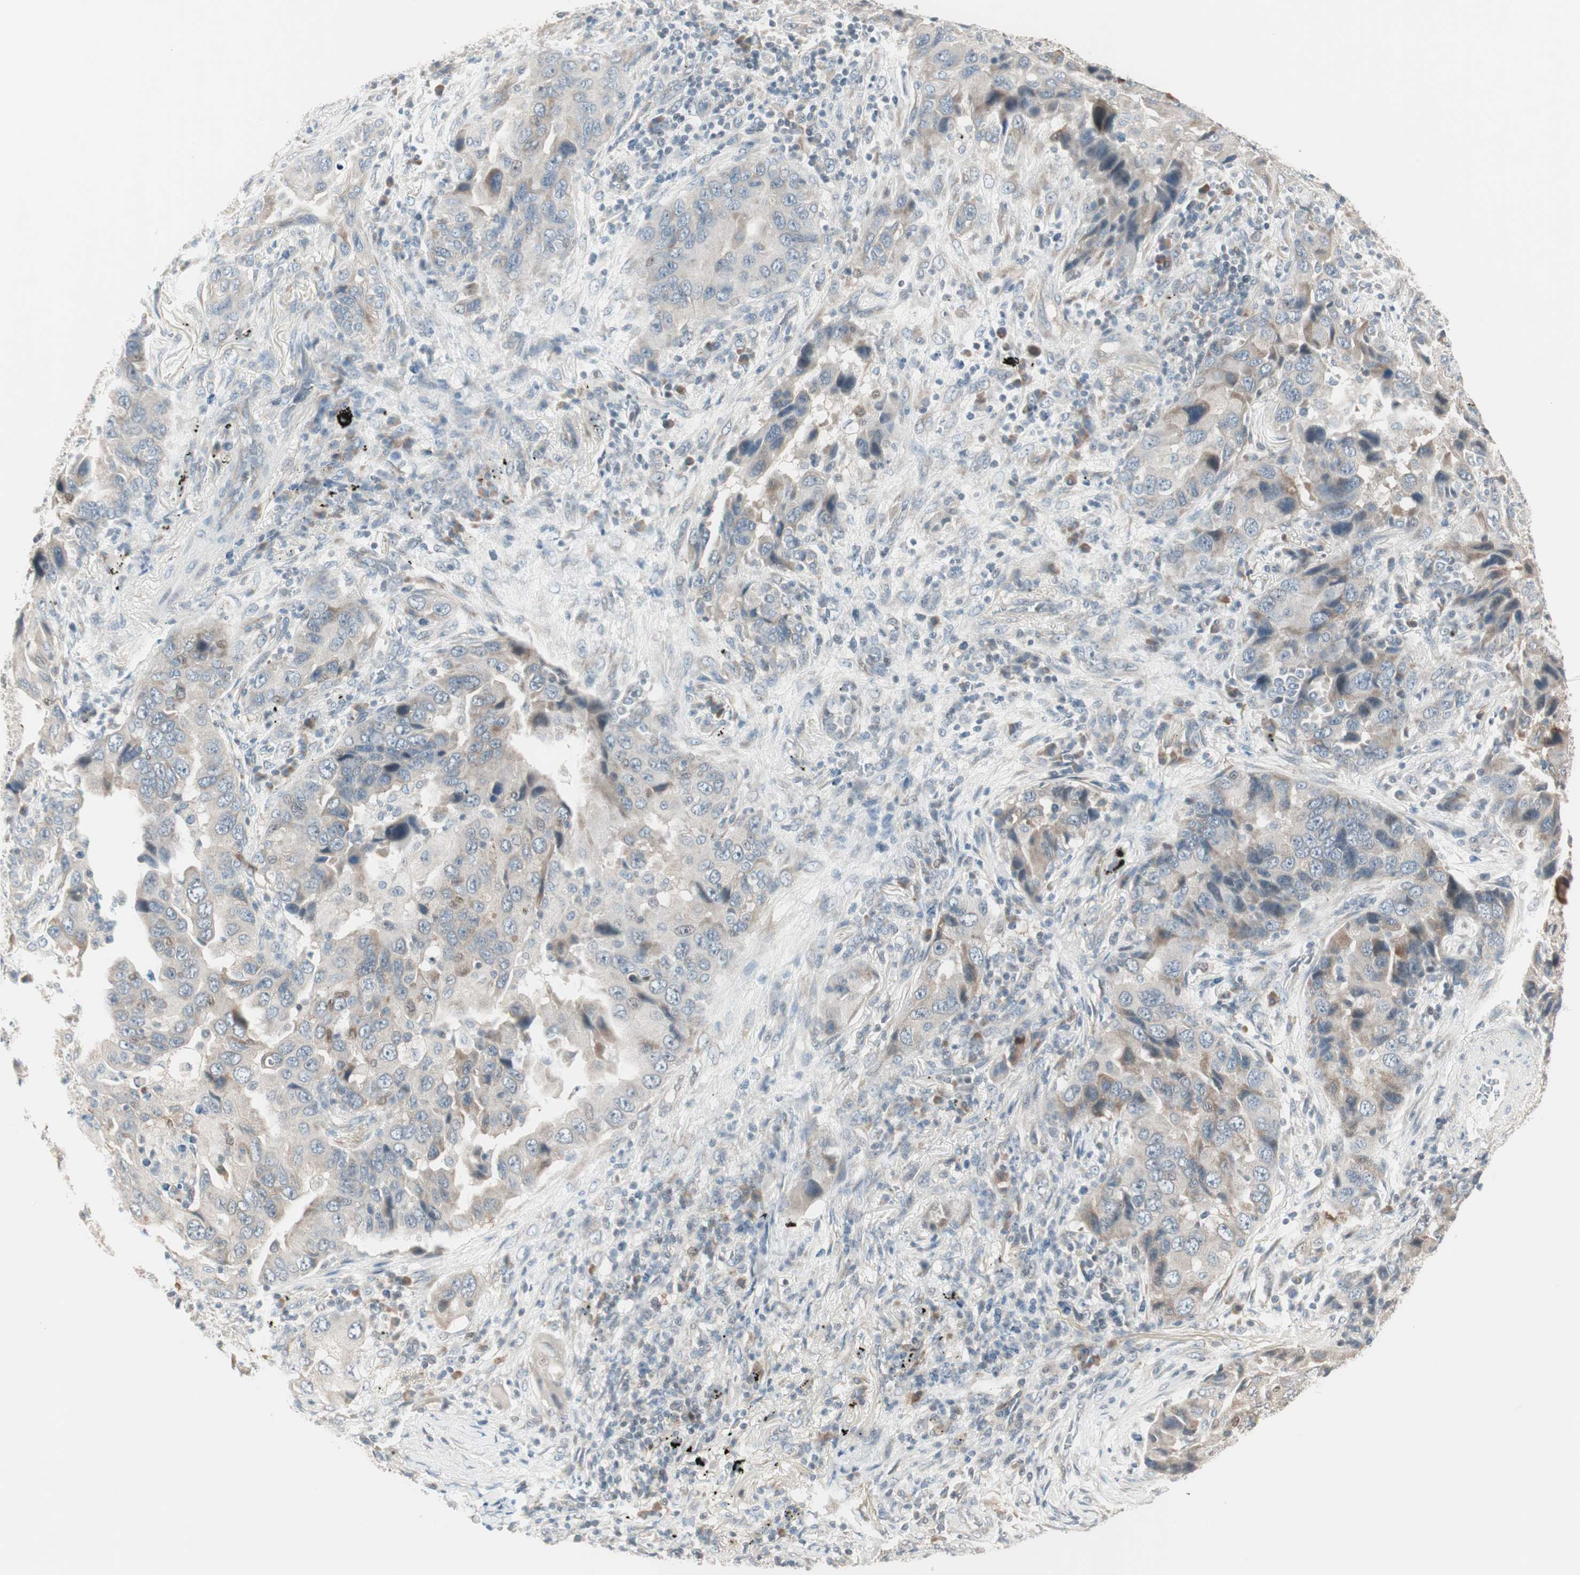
{"staining": {"intensity": "moderate", "quantity": "<25%", "location": "cytoplasmic/membranous"}, "tissue": "lung cancer", "cell_type": "Tumor cells", "image_type": "cancer", "snomed": [{"axis": "morphology", "description": "Adenocarcinoma, NOS"}, {"axis": "topography", "description": "Lung"}], "caption": "Protein staining by IHC displays moderate cytoplasmic/membranous positivity in about <25% of tumor cells in lung adenocarcinoma.", "gene": "PDZK1", "patient": {"sex": "female", "age": 65}}